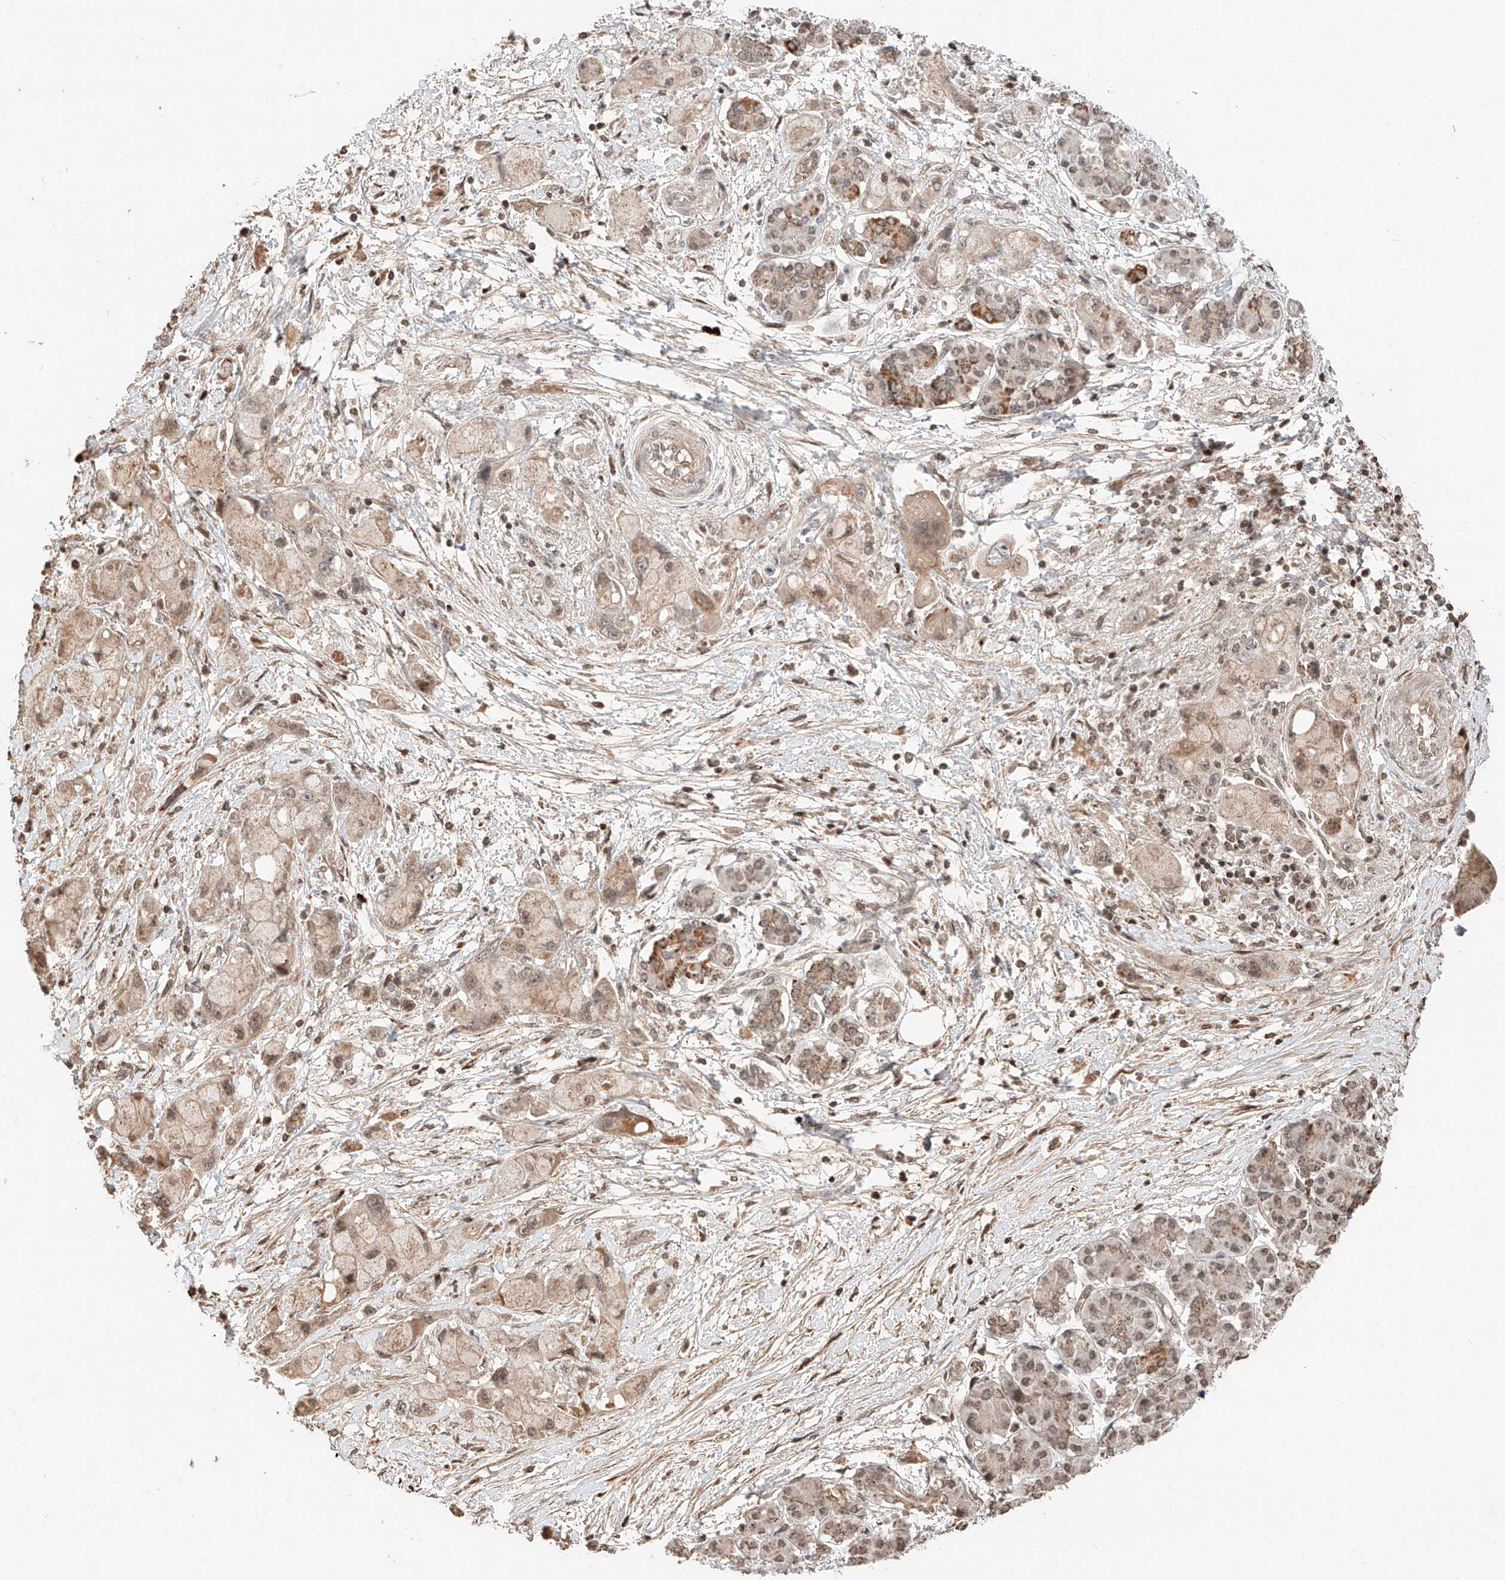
{"staining": {"intensity": "weak", "quantity": "25%-75%", "location": "cytoplasmic/membranous,nuclear"}, "tissue": "pancreatic cancer", "cell_type": "Tumor cells", "image_type": "cancer", "snomed": [{"axis": "morphology", "description": "Normal tissue, NOS"}, {"axis": "morphology", "description": "Adenocarcinoma, NOS"}, {"axis": "topography", "description": "Pancreas"}], "caption": "Immunohistochemistry image of human pancreatic cancer stained for a protein (brown), which shows low levels of weak cytoplasmic/membranous and nuclear expression in approximately 25%-75% of tumor cells.", "gene": "ARHGAP33", "patient": {"sex": "female", "age": 68}}